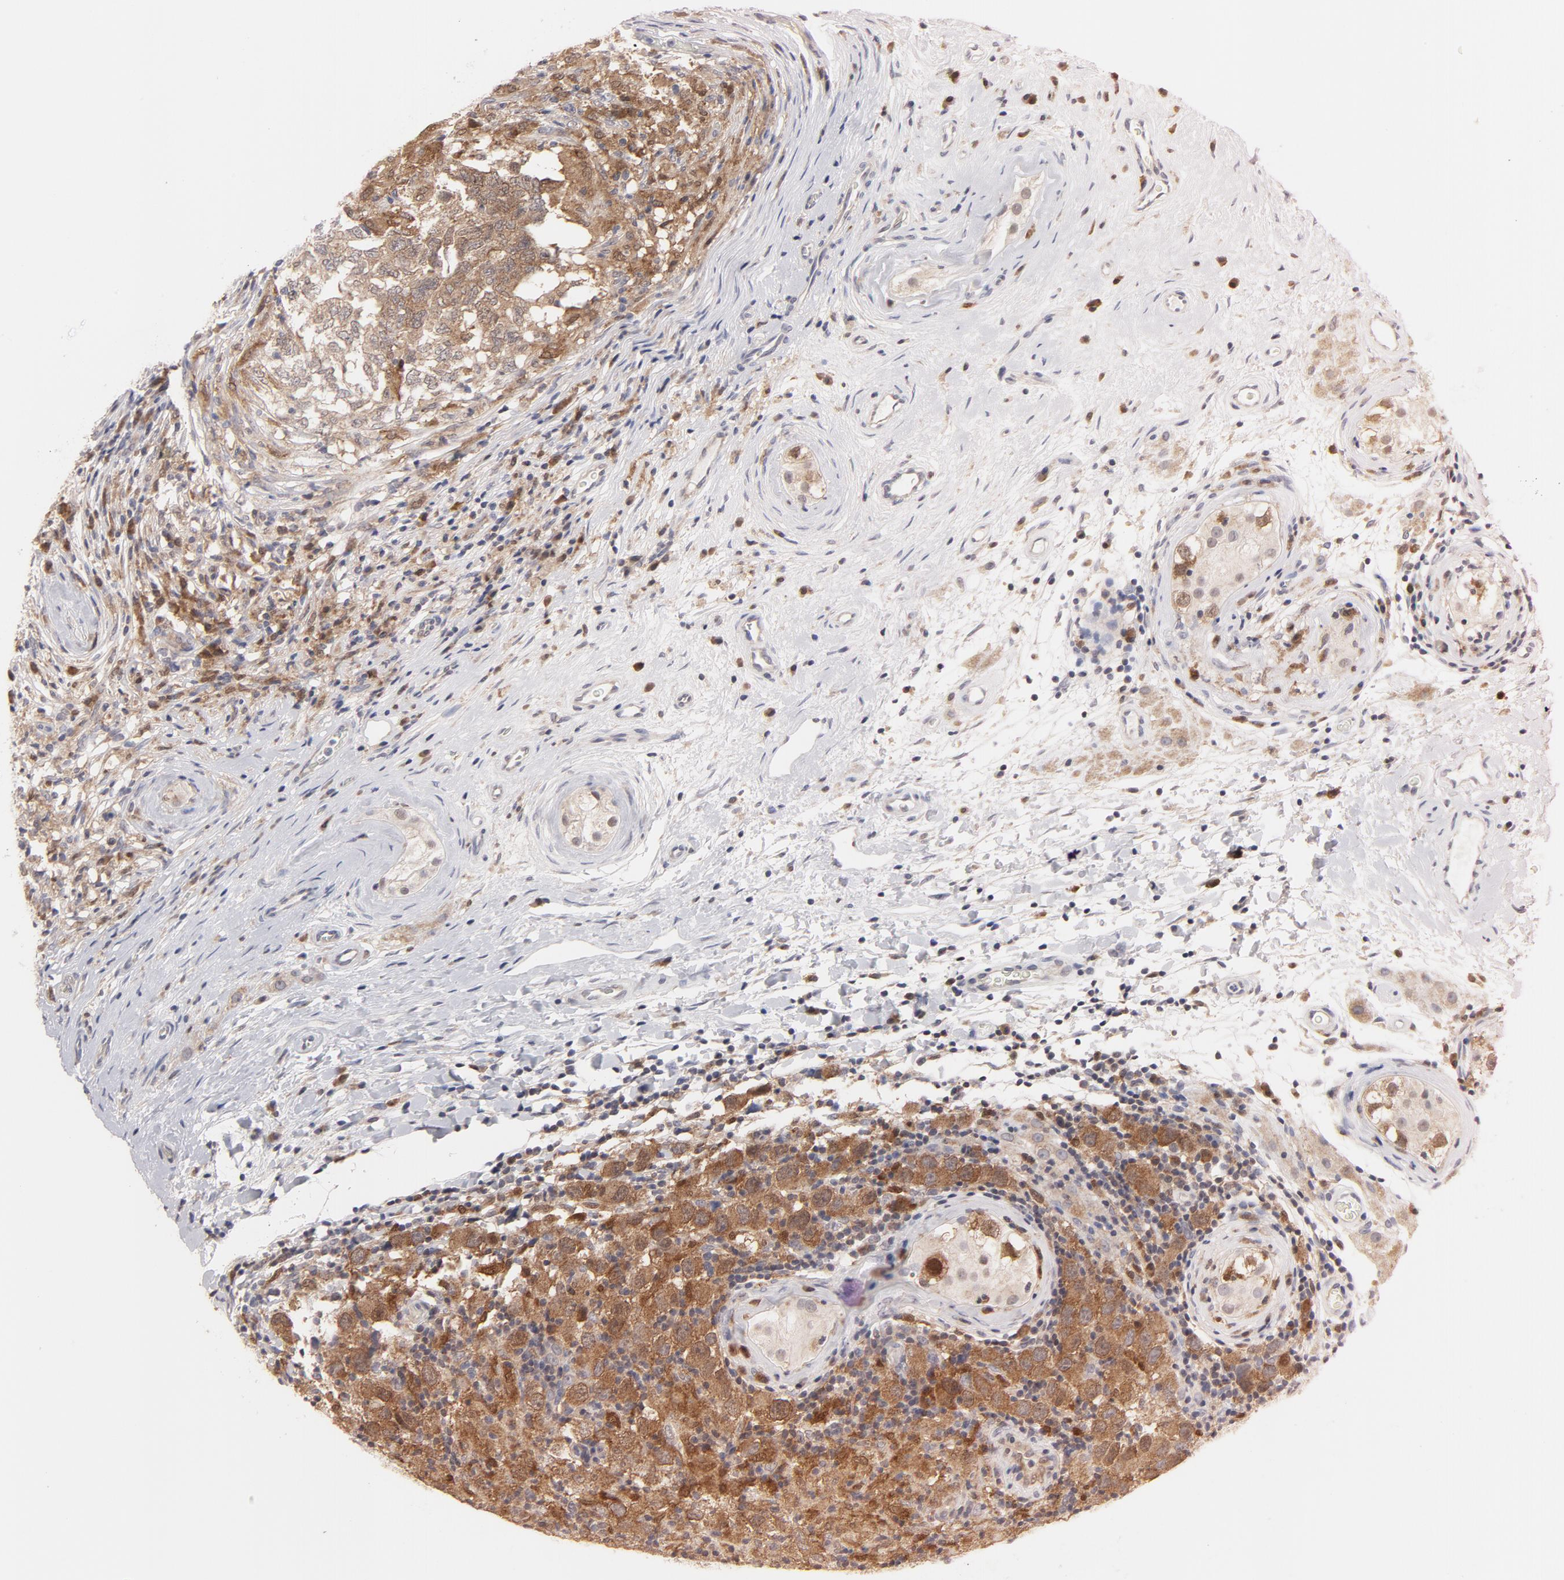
{"staining": {"intensity": "moderate", "quantity": ">75%", "location": "cytoplasmic/membranous"}, "tissue": "testis cancer", "cell_type": "Tumor cells", "image_type": "cancer", "snomed": [{"axis": "morphology", "description": "Carcinoma, Embryonal, NOS"}, {"axis": "topography", "description": "Testis"}], "caption": "Tumor cells display medium levels of moderate cytoplasmic/membranous expression in about >75% of cells in human testis cancer.", "gene": "PRDX1", "patient": {"sex": "male", "age": 21}}